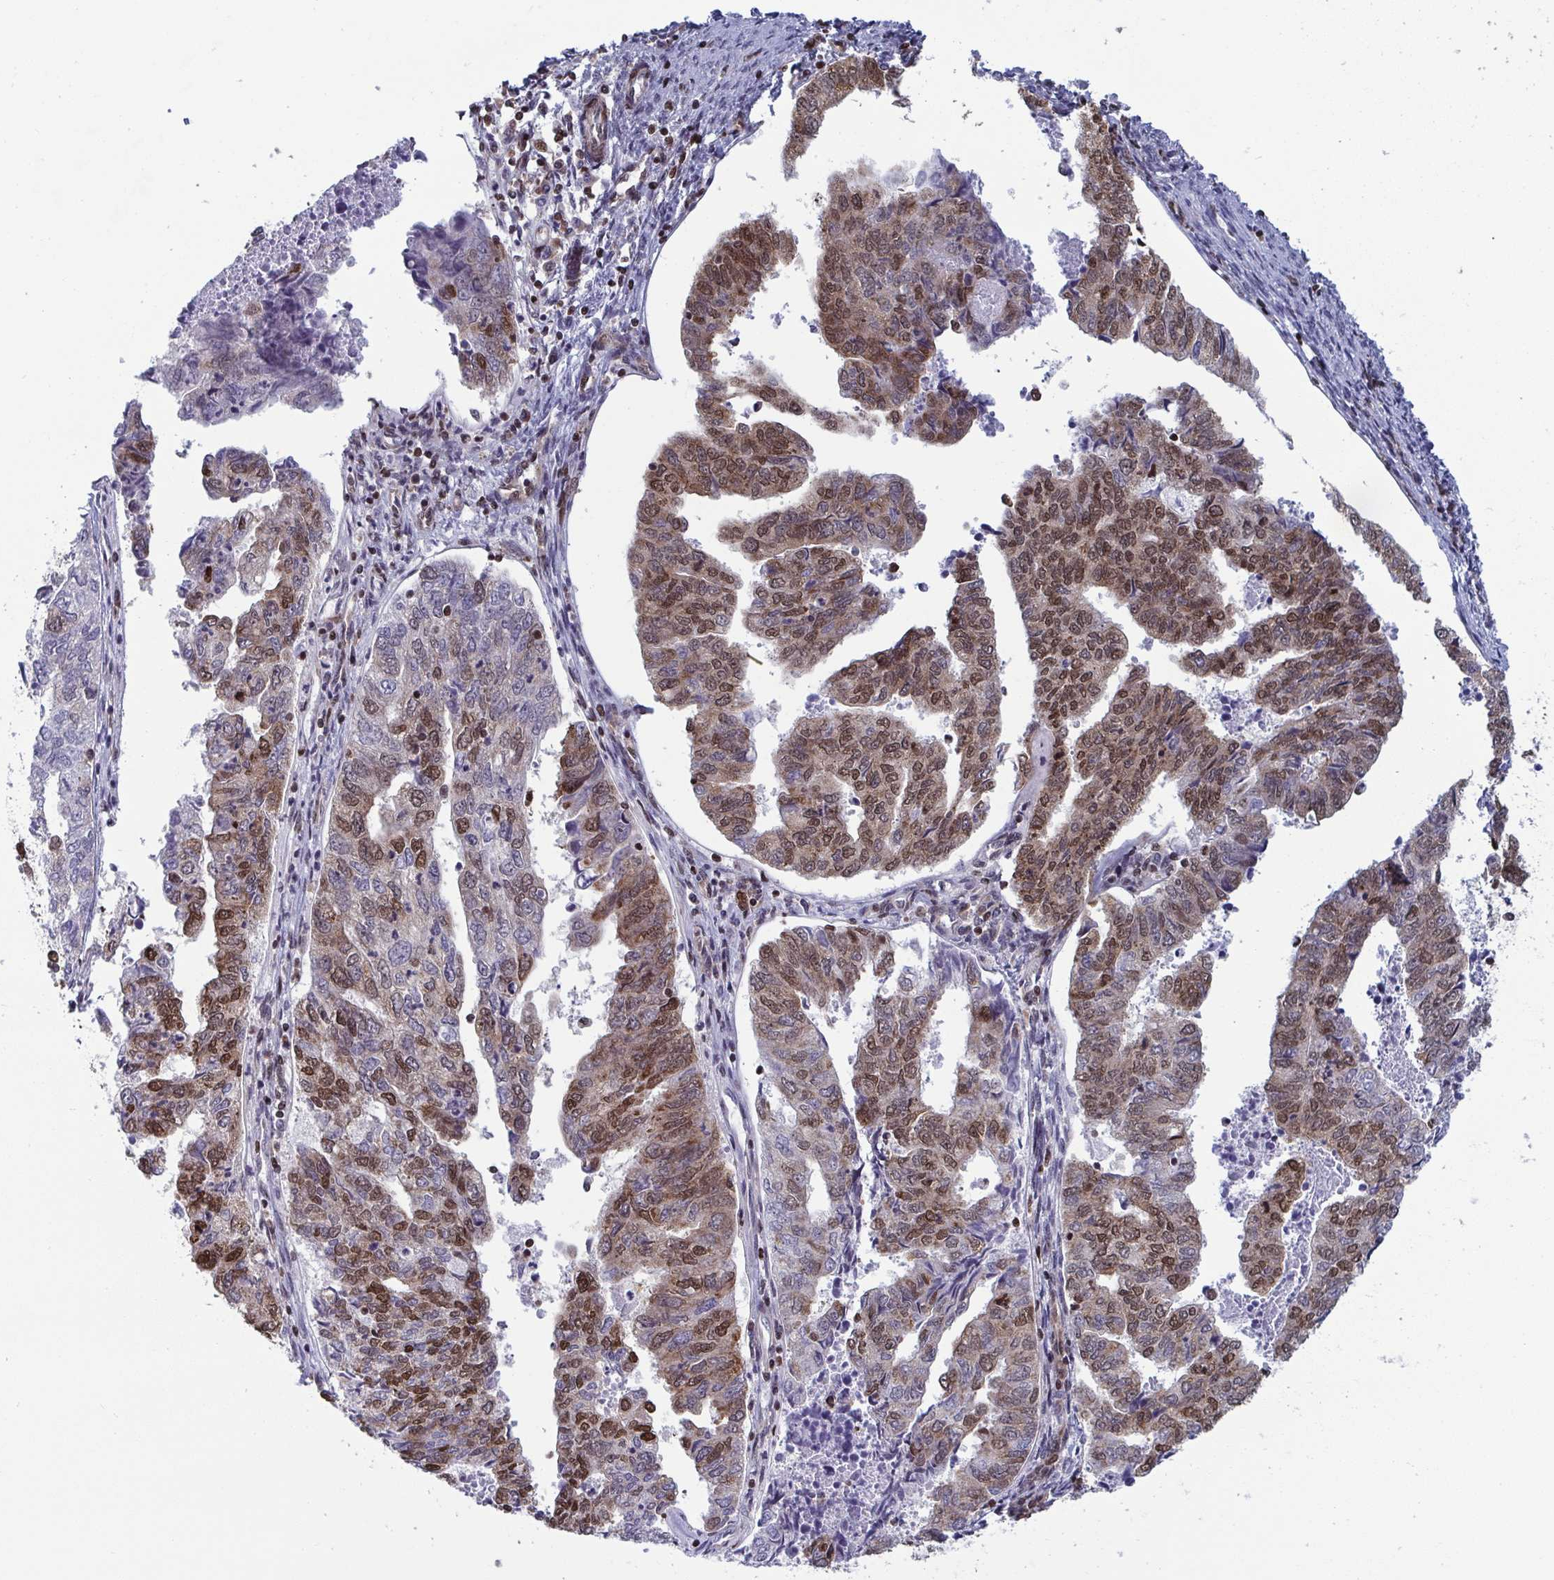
{"staining": {"intensity": "moderate", "quantity": ">75%", "location": "nuclear"}, "tissue": "endometrial cancer", "cell_type": "Tumor cells", "image_type": "cancer", "snomed": [{"axis": "morphology", "description": "Adenocarcinoma, NOS"}, {"axis": "topography", "description": "Endometrium"}], "caption": "Human endometrial cancer stained for a protein (brown) demonstrates moderate nuclear positive positivity in approximately >75% of tumor cells.", "gene": "GAR1", "patient": {"sex": "female", "age": 73}}